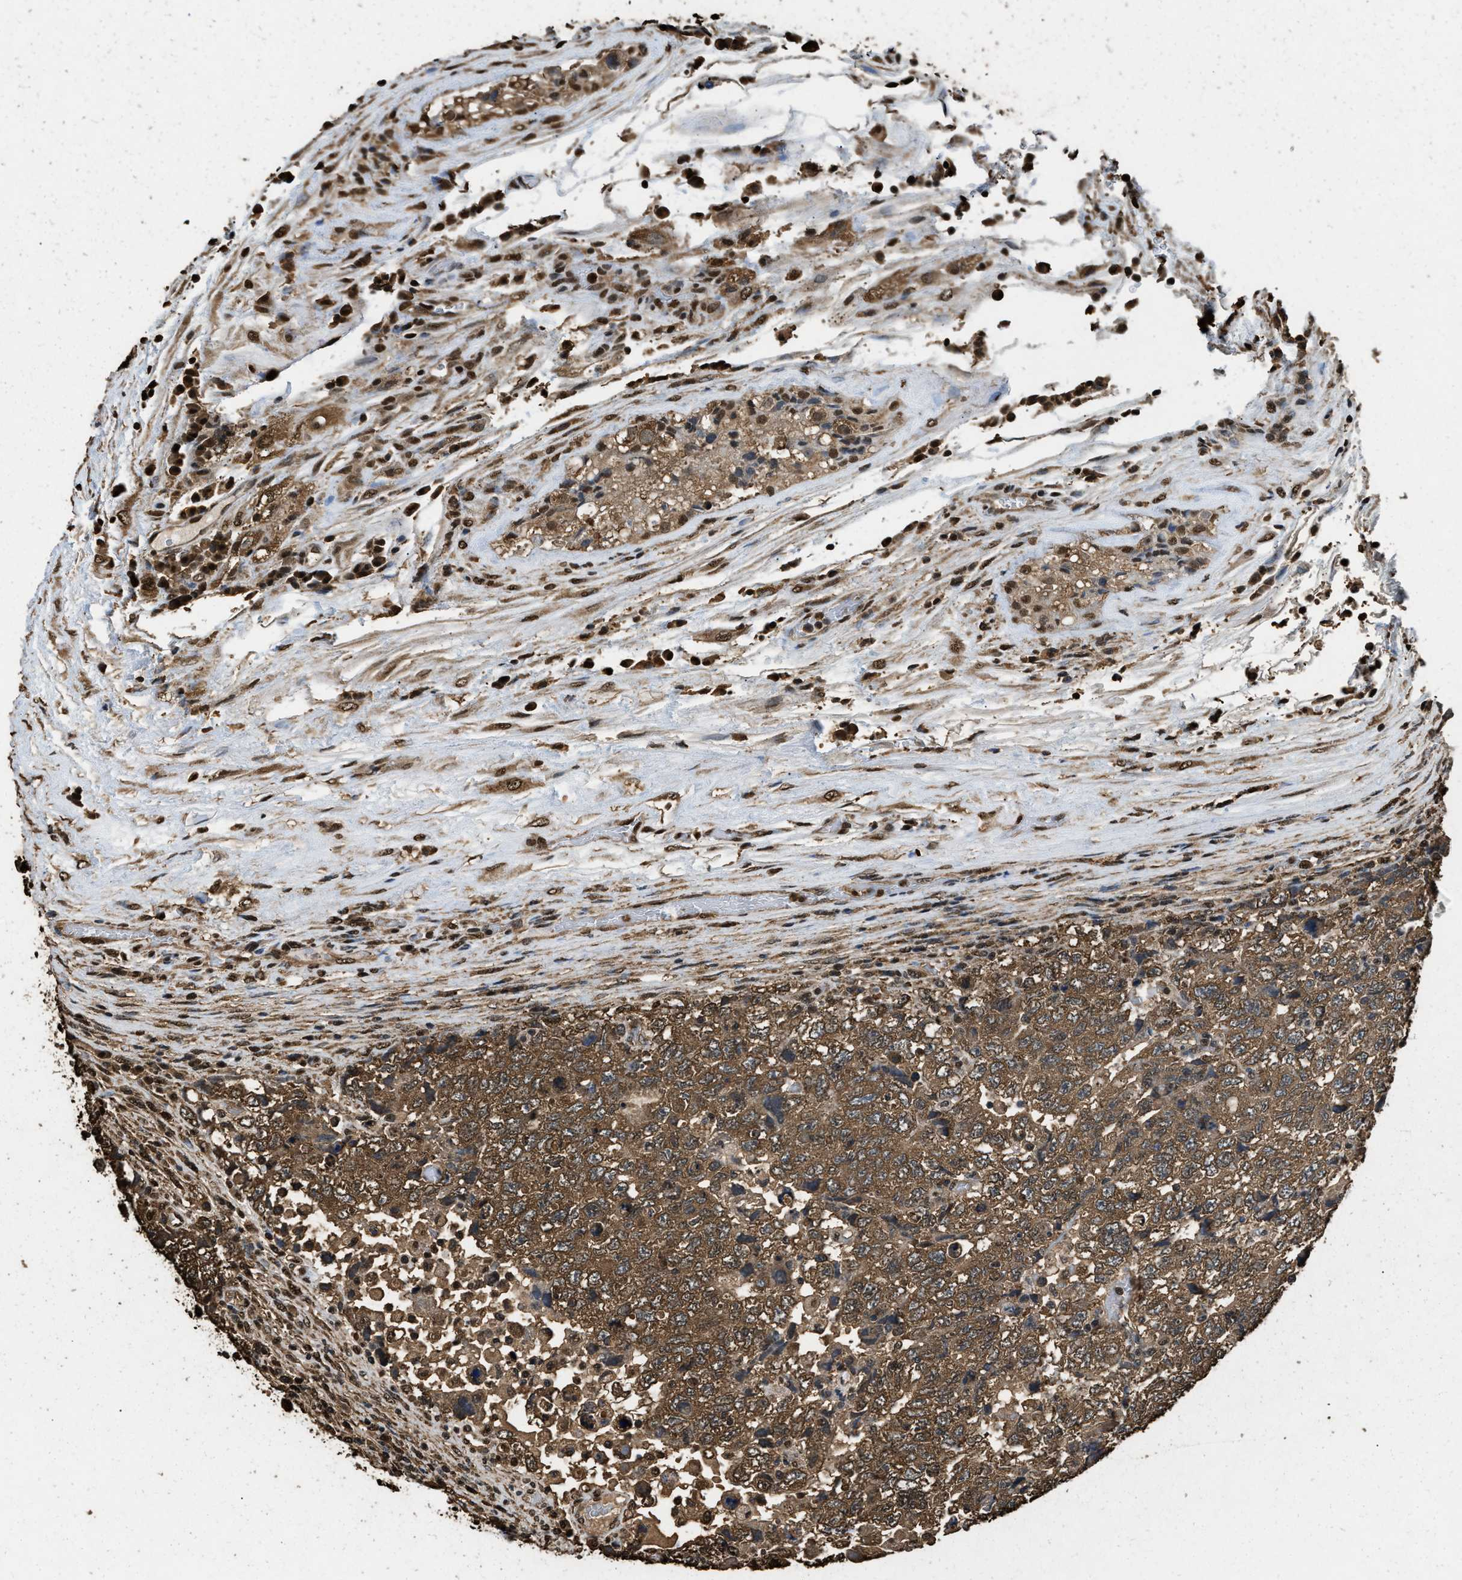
{"staining": {"intensity": "moderate", "quantity": ">75%", "location": "cytoplasmic/membranous"}, "tissue": "testis cancer", "cell_type": "Tumor cells", "image_type": "cancer", "snomed": [{"axis": "morphology", "description": "Carcinoma, Embryonal, NOS"}, {"axis": "topography", "description": "Testis"}], "caption": "This micrograph exhibits immunohistochemistry (IHC) staining of human testis cancer (embryonal carcinoma), with medium moderate cytoplasmic/membranous staining in about >75% of tumor cells.", "gene": "GAPDH", "patient": {"sex": "male", "age": 36}}